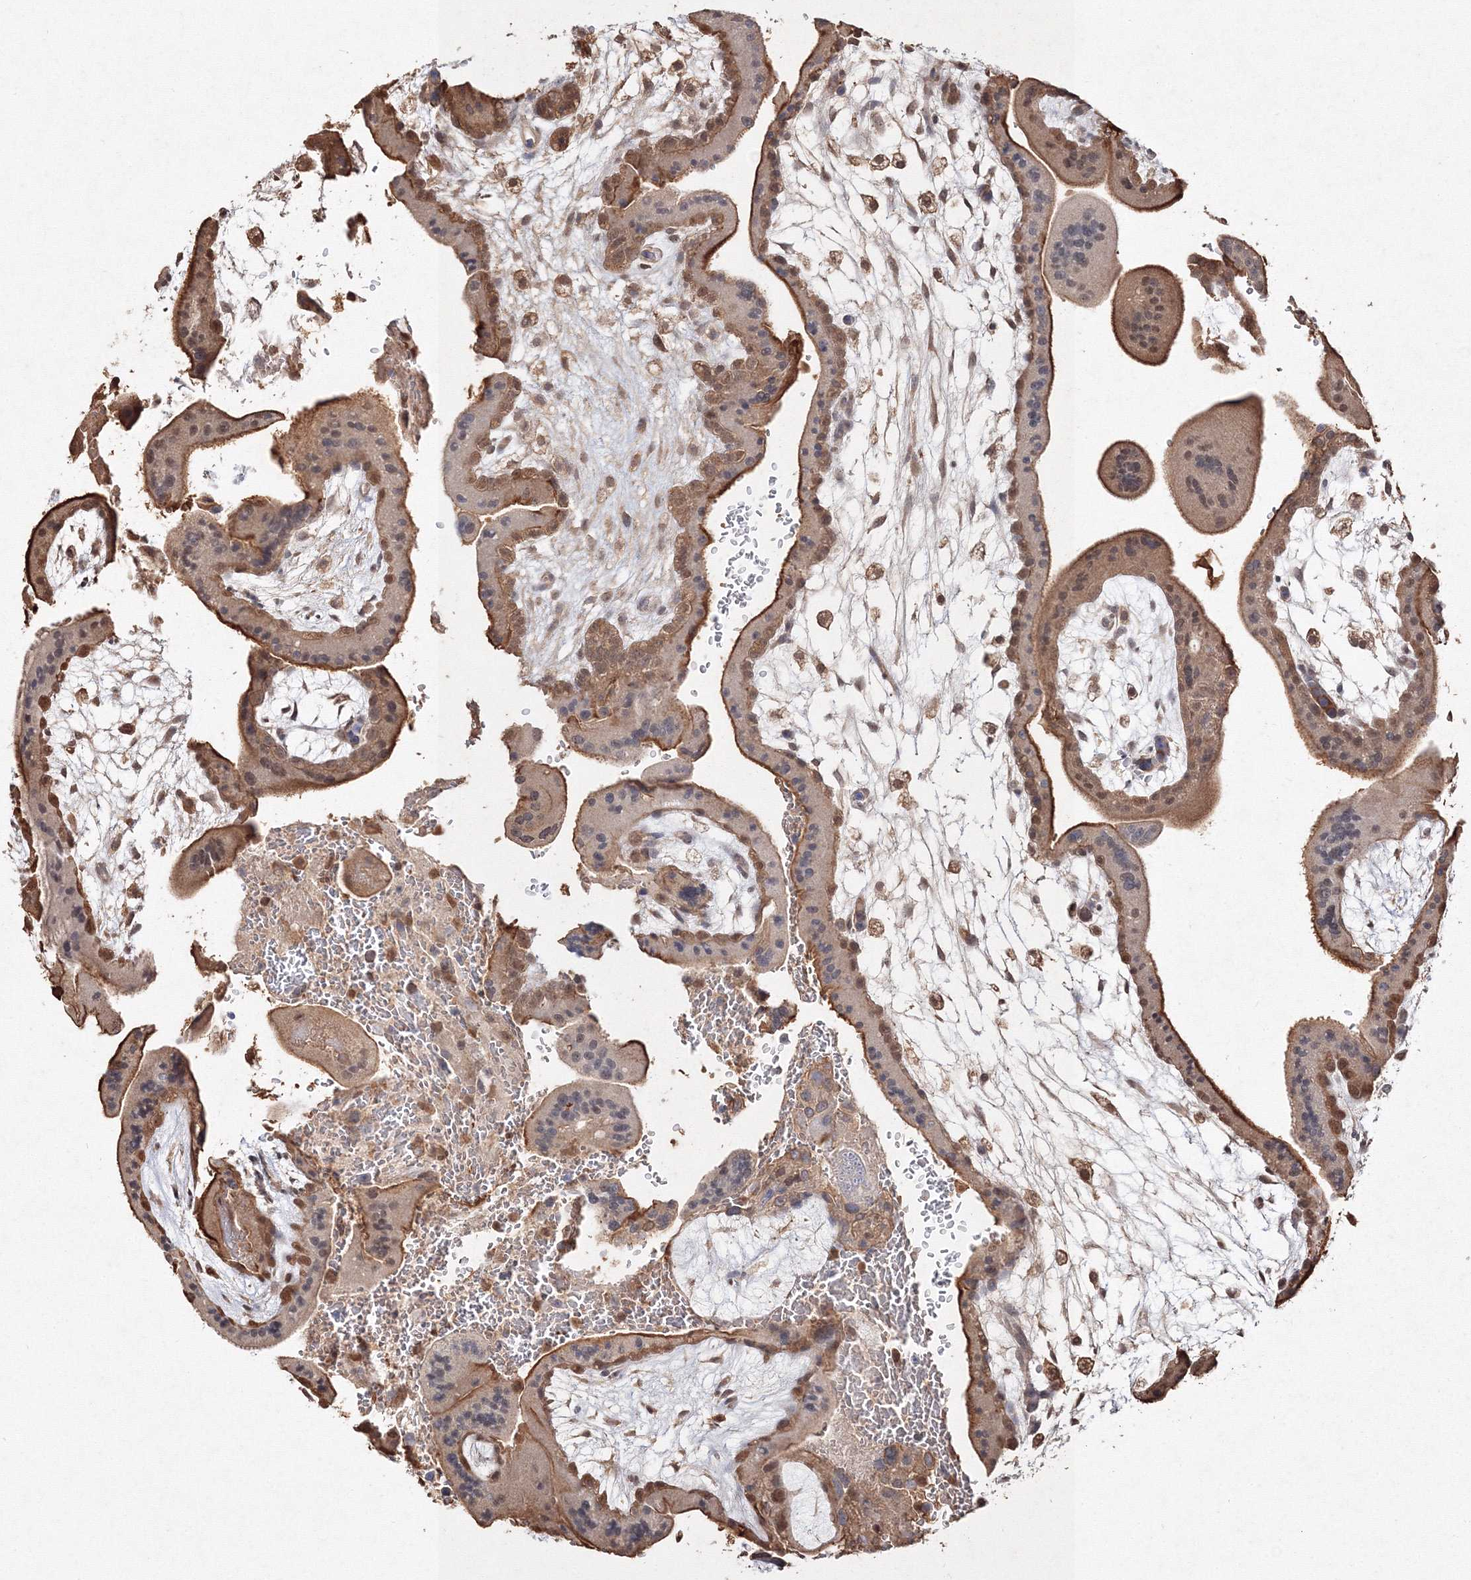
{"staining": {"intensity": "moderate", "quantity": "25%-75%", "location": "cytoplasmic/membranous,nuclear"}, "tissue": "placenta", "cell_type": "Trophoblastic cells", "image_type": "normal", "snomed": [{"axis": "morphology", "description": "Normal tissue, NOS"}, {"axis": "topography", "description": "Placenta"}], "caption": "This micrograph exhibits unremarkable placenta stained with immunohistochemistry to label a protein in brown. The cytoplasmic/membranous,nuclear of trophoblastic cells show moderate positivity for the protein. Nuclei are counter-stained blue.", "gene": "S100A11", "patient": {"sex": "female", "age": 35}}